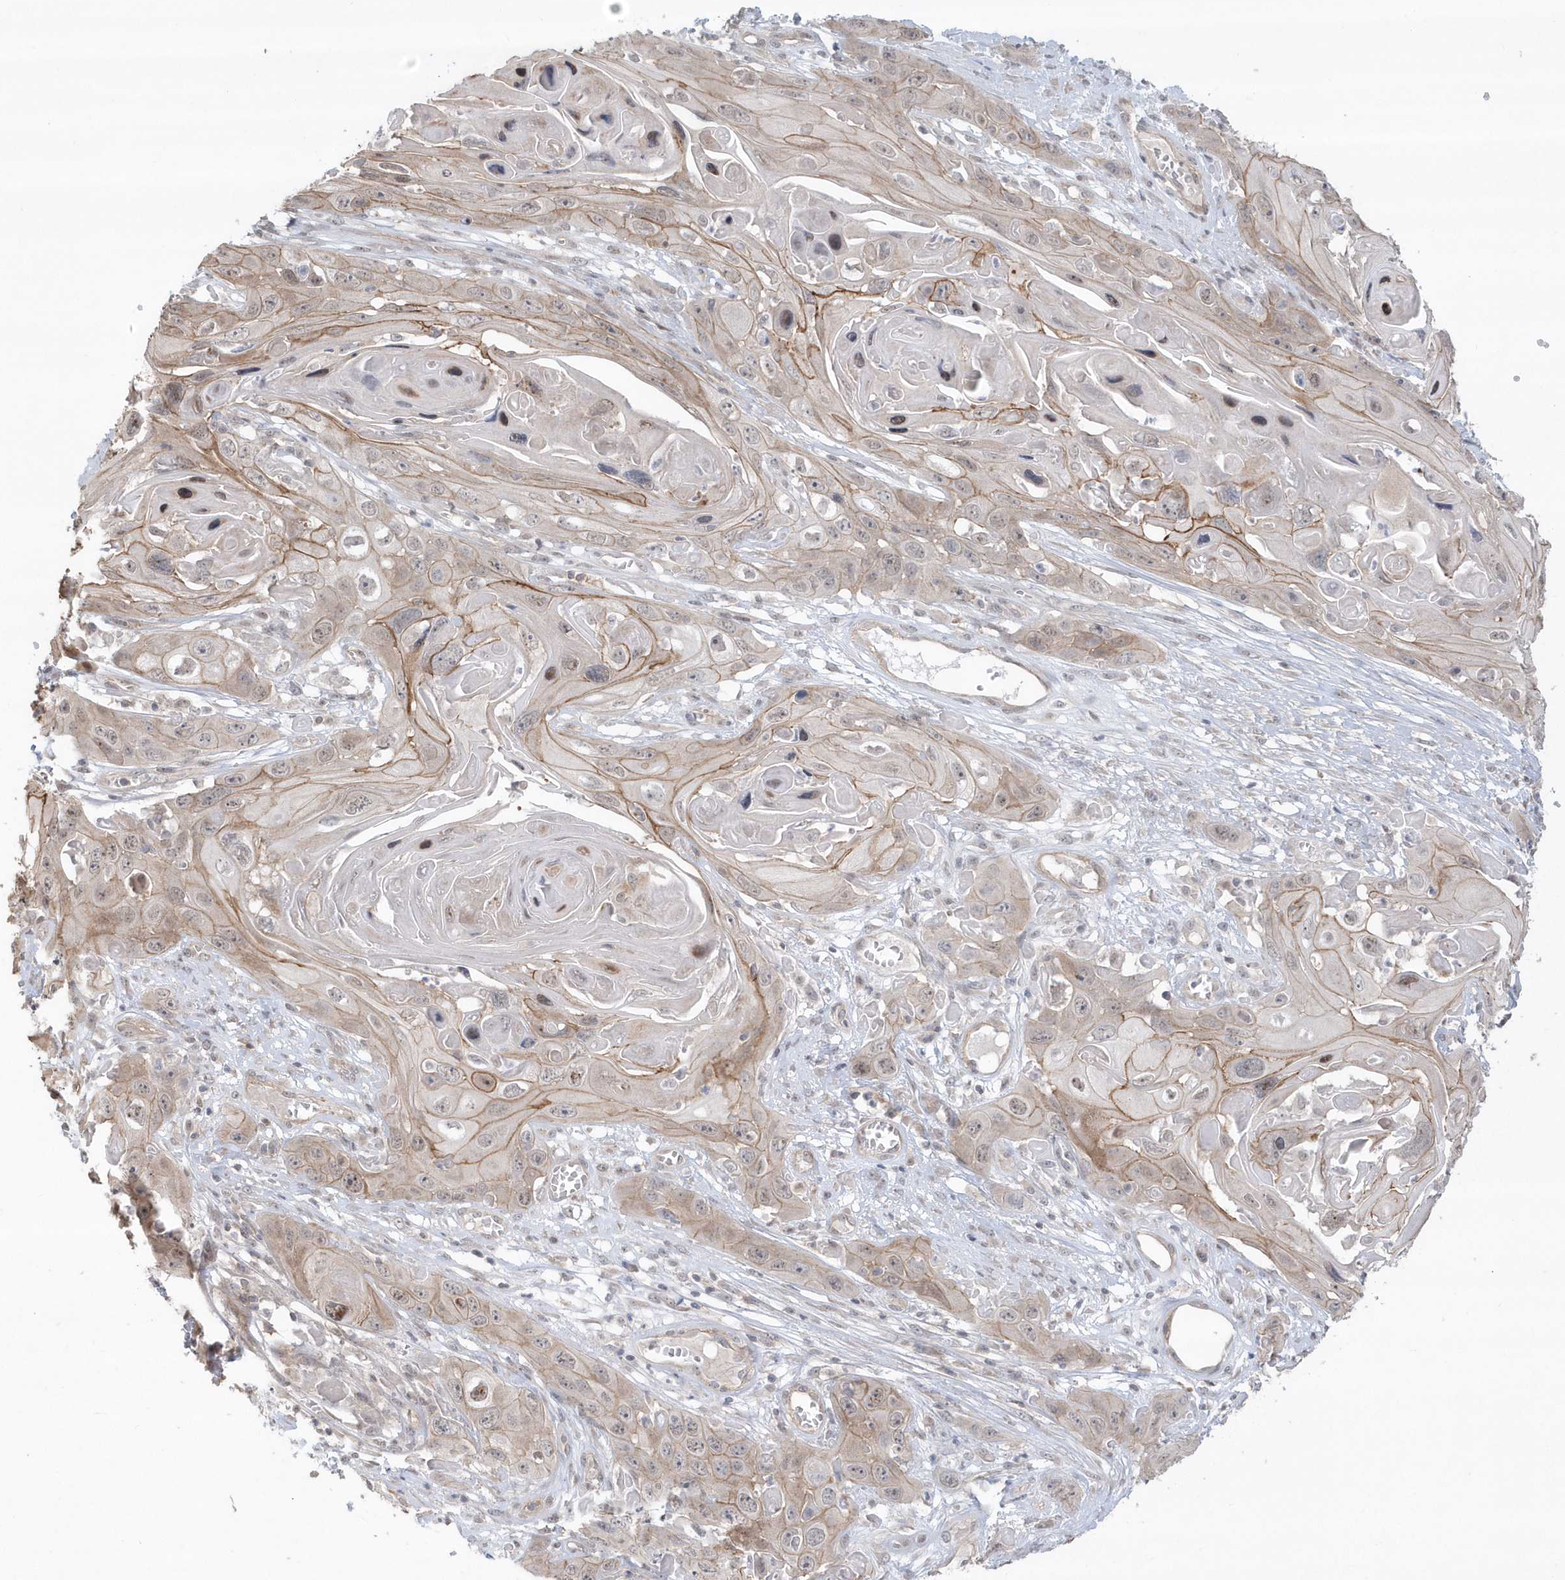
{"staining": {"intensity": "moderate", "quantity": "25%-75%", "location": "cytoplasmic/membranous"}, "tissue": "skin cancer", "cell_type": "Tumor cells", "image_type": "cancer", "snomed": [{"axis": "morphology", "description": "Squamous cell carcinoma, NOS"}, {"axis": "topography", "description": "Skin"}], "caption": "The histopathology image demonstrates a brown stain indicating the presence of a protein in the cytoplasmic/membranous of tumor cells in skin cancer (squamous cell carcinoma). (DAB = brown stain, brightfield microscopy at high magnification).", "gene": "CRIP3", "patient": {"sex": "male", "age": 55}}